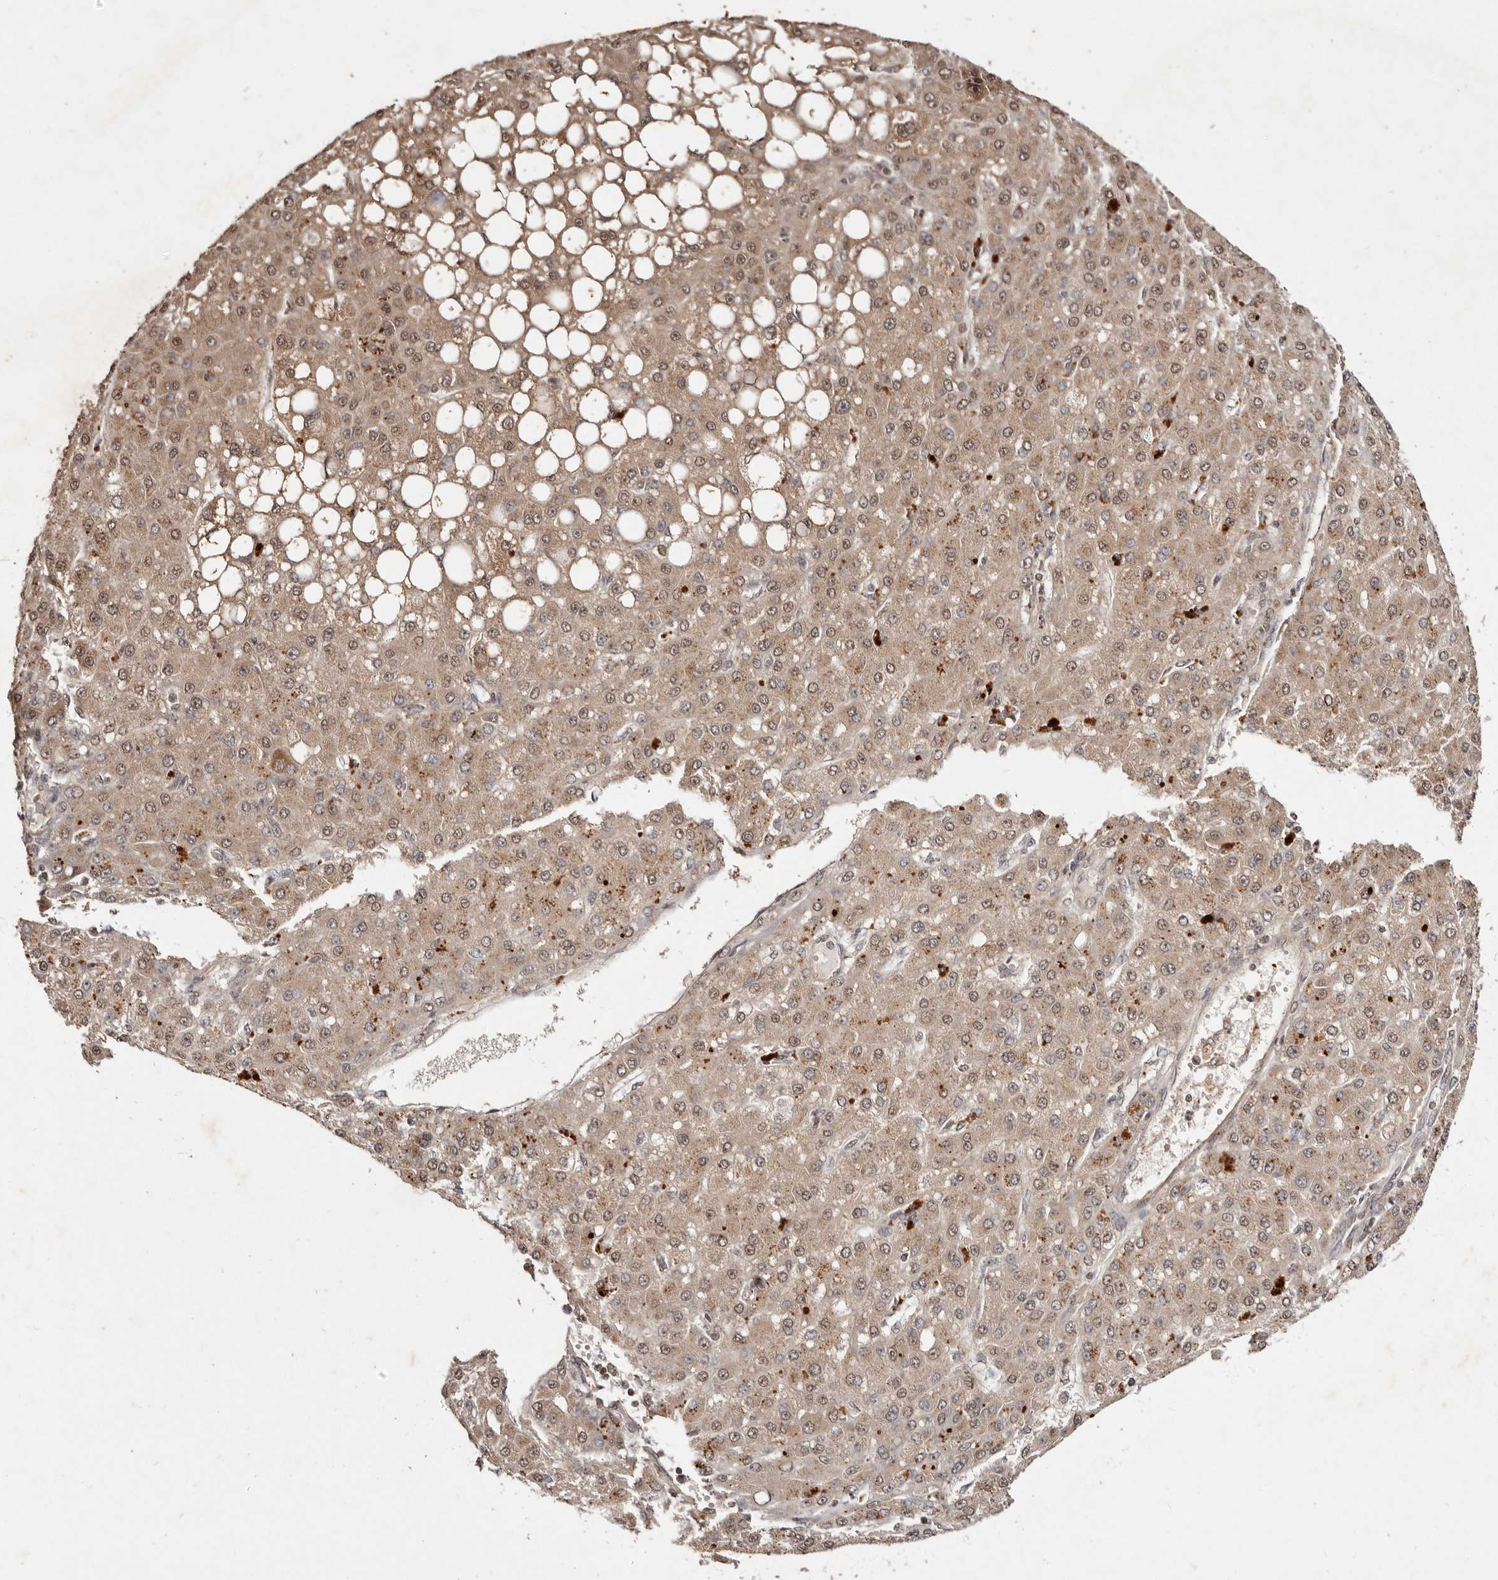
{"staining": {"intensity": "moderate", "quantity": ">75%", "location": "cytoplasmic/membranous,nuclear"}, "tissue": "liver cancer", "cell_type": "Tumor cells", "image_type": "cancer", "snomed": [{"axis": "morphology", "description": "Carcinoma, Hepatocellular, NOS"}, {"axis": "topography", "description": "Liver"}], "caption": "Liver cancer (hepatocellular carcinoma) stained for a protein exhibits moderate cytoplasmic/membranous and nuclear positivity in tumor cells.", "gene": "NOTCH1", "patient": {"sex": "male", "age": 67}}